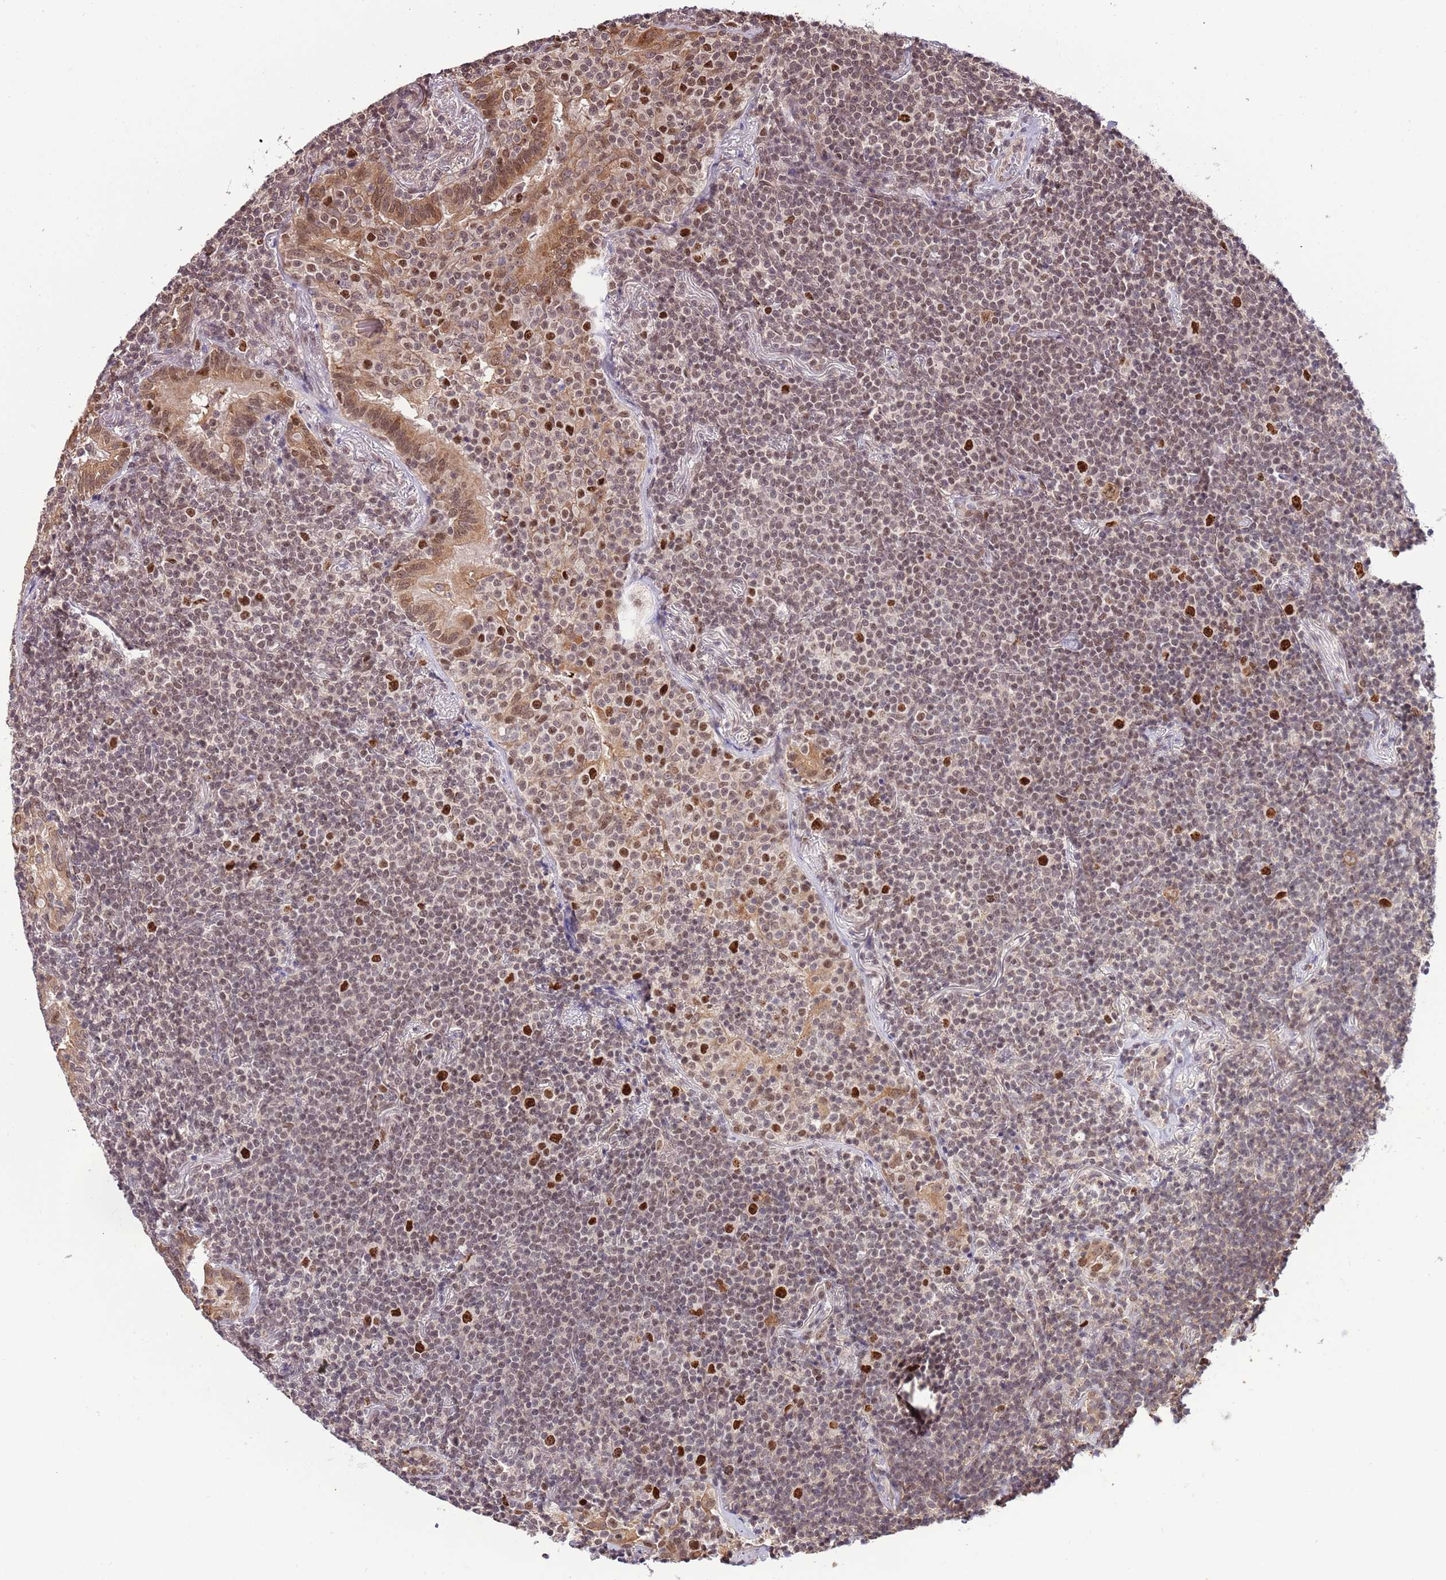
{"staining": {"intensity": "strong", "quantity": "<25%", "location": "nuclear"}, "tissue": "lymphoma", "cell_type": "Tumor cells", "image_type": "cancer", "snomed": [{"axis": "morphology", "description": "Malignant lymphoma, non-Hodgkin's type, Low grade"}, {"axis": "topography", "description": "Lung"}], "caption": "Immunohistochemistry micrograph of neoplastic tissue: human lymphoma stained using IHC shows medium levels of strong protein expression localized specifically in the nuclear of tumor cells, appearing as a nuclear brown color.", "gene": "RIF1", "patient": {"sex": "female", "age": 71}}